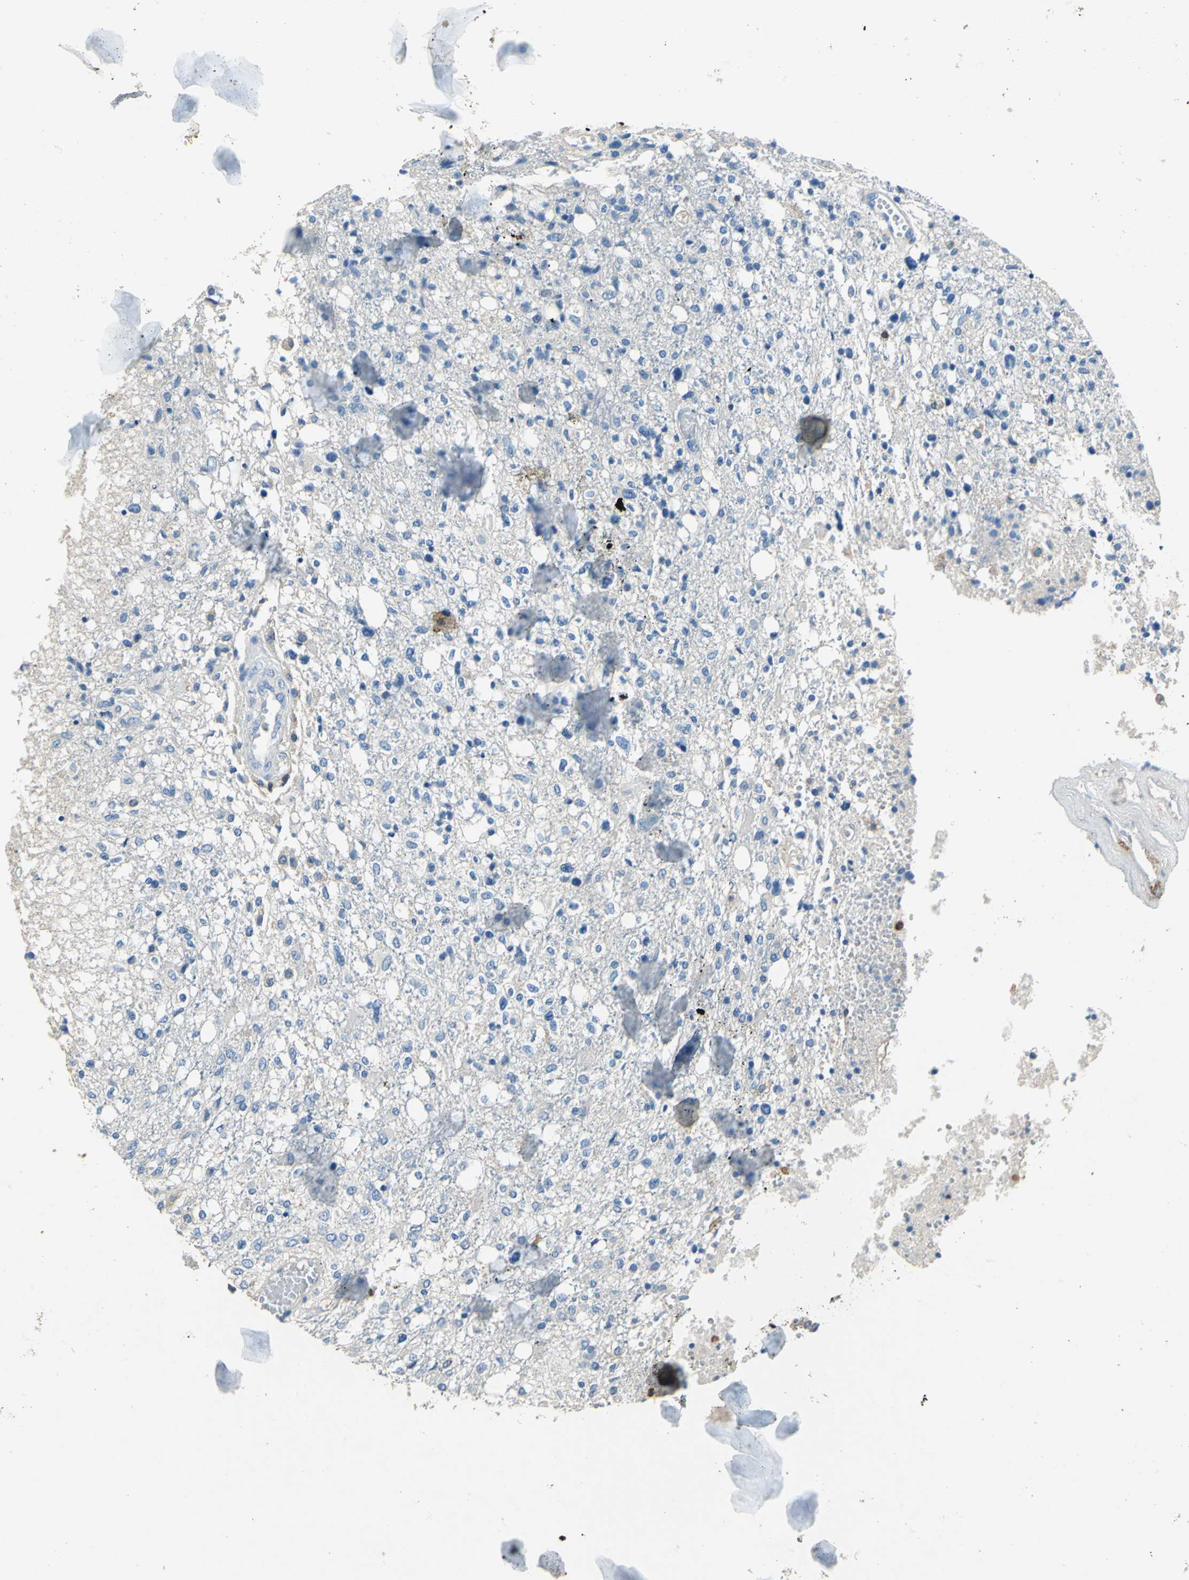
{"staining": {"intensity": "negative", "quantity": "none", "location": "none"}, "tissue": "glioma", "cell_type": "Tumor cells", "image_type": "cancer", "snomed": [{"axis": "morphology", "description": "Glioma, malignant, High grade"}, {"axis": "topography", "description": "Cerebral cortex"}], "caption": "High magnification brightfield microscopy of glioma stained with DAB (3,3'-diaminobenzidine) (brown) and counterstained with hematoxylin (blue): tumor cells show no significant positivity.", "gene": "SEPTIN6", "patient": {"sex": "male", "age": 76}}